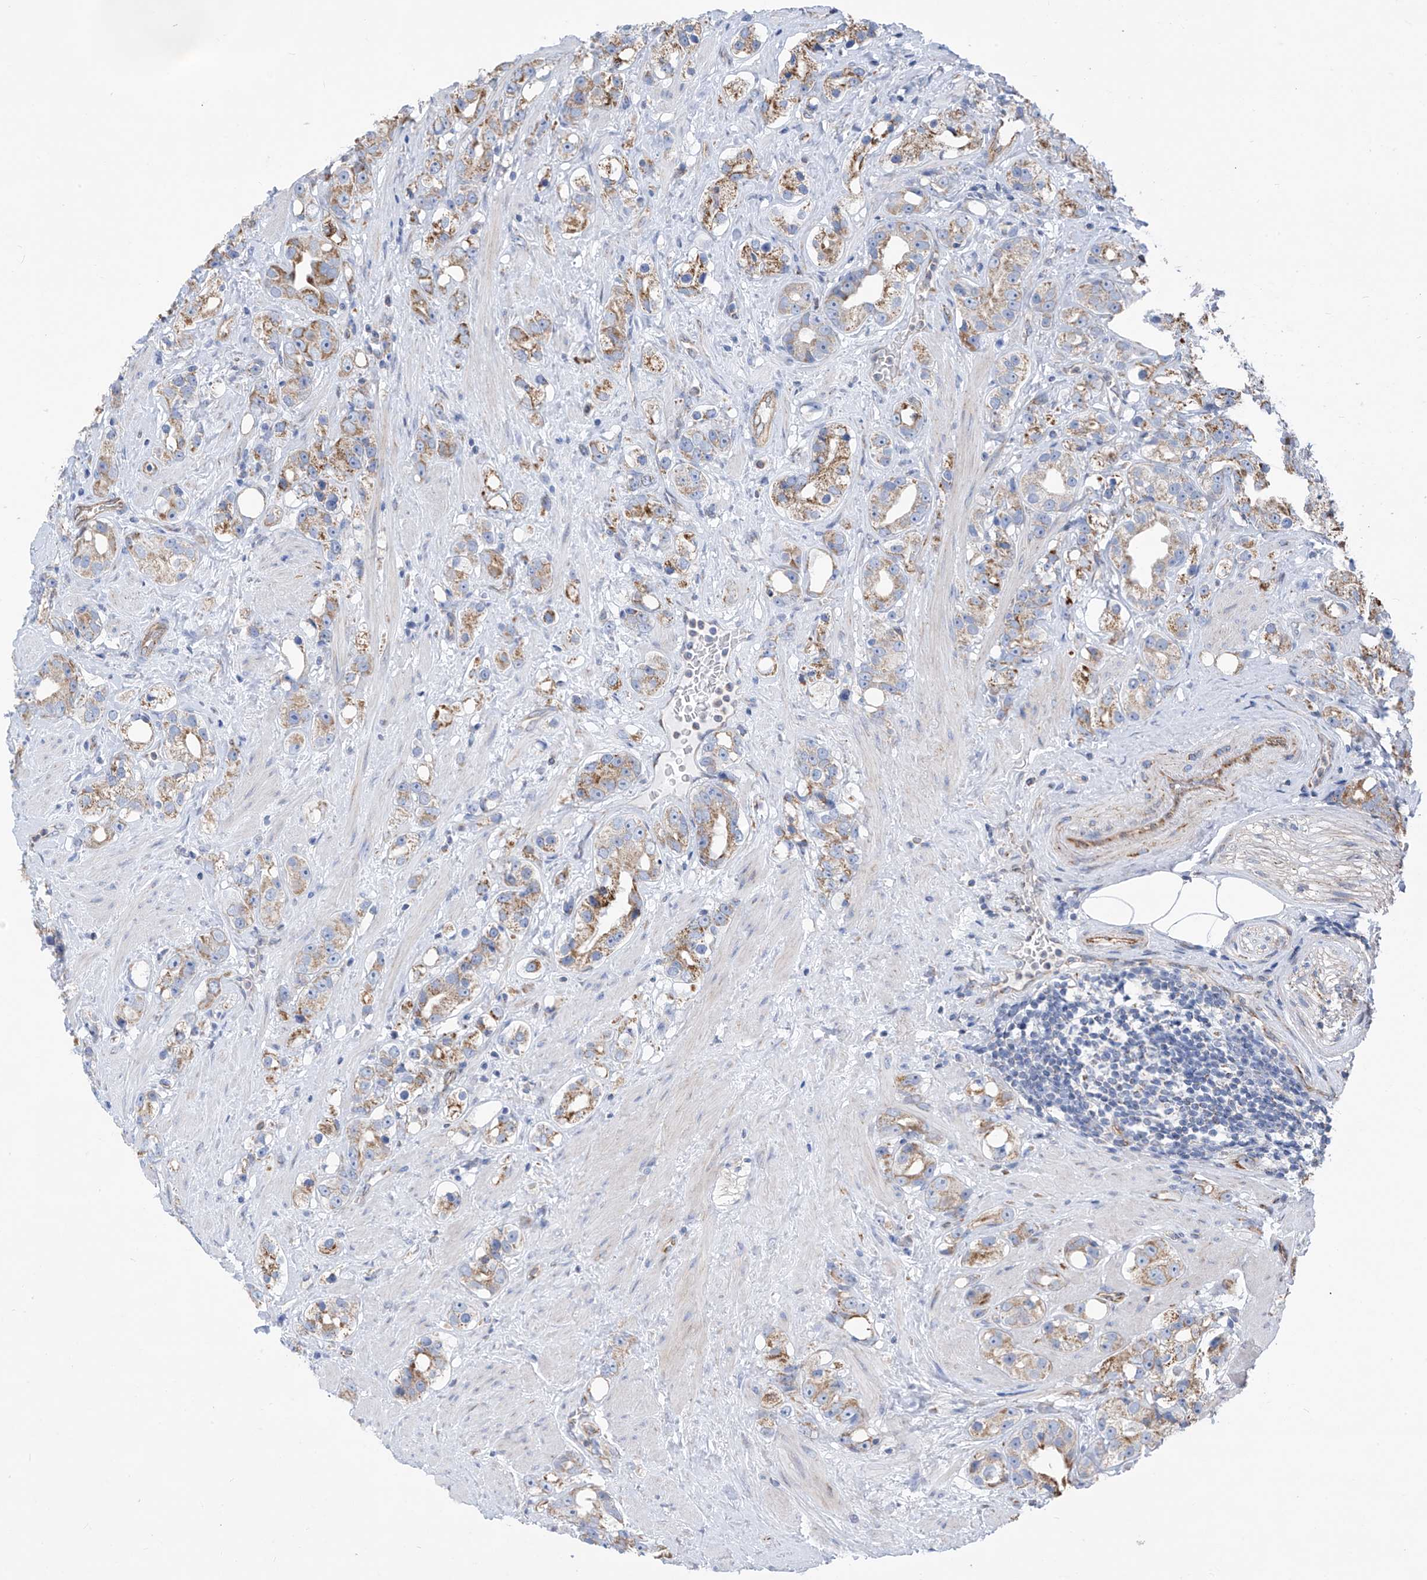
{"staining": {"intensity": "moderate", "quantity": ">75%", "location": "cytoplasmic/membranous"}, "tissue": "prostate cancer", "cell_type": "Tumor cells", "image_type": "cancer", "snomed": [{"axis": "morphology", "description": "Adenocarcinoma, NOS"}, {"axis": "topography", "description": "Prostate"}], "caption": "Immunohistochemical staining of prostate cancer (adenocarcinoma) exhibits moderate cytoplasmic/membranous protein positivity in approximately >75% of tumor cells.", "gene": "EIF5B", "patient": {"sex": "male", "age": 79}}